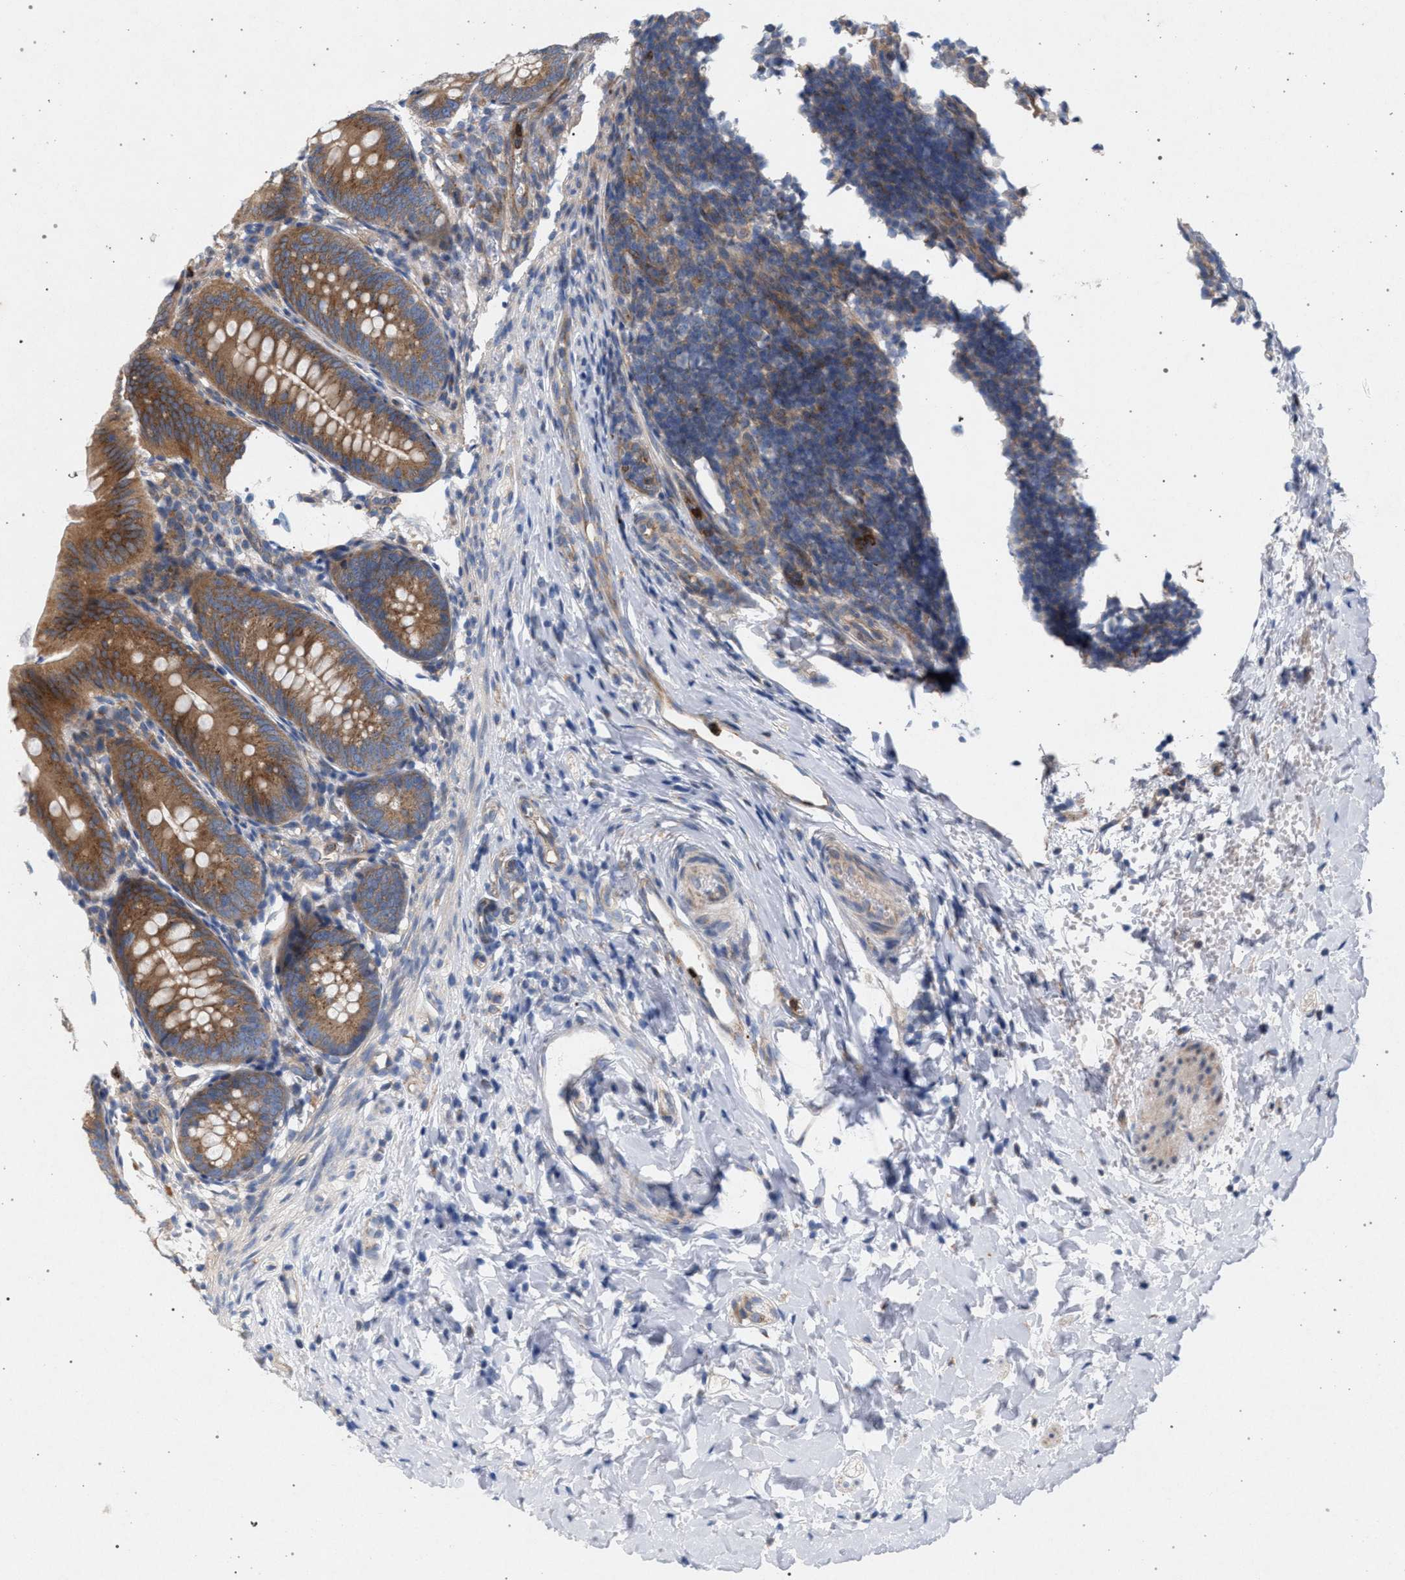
{"staining": {"intensity": "moderate", "quantity": ">75%", "location": "cytoplasmic/membranous"}, "tissue": "appendix", "cell_type": "Glandular cells", "image_type": "normal", "snomed": [{"axis": "morphology", "description": "Normal tissue, NOS"}, {"axis": "topography", "description": "Appendix"}], "caption": "Immunohistochemical staining of benign appendix shows medium levels of moderate cytoplasmic/membranous positivity in about >75% of glandular cells.", "gene": "MAMDC2", "patient": {"sex": "male", "age": 1}}